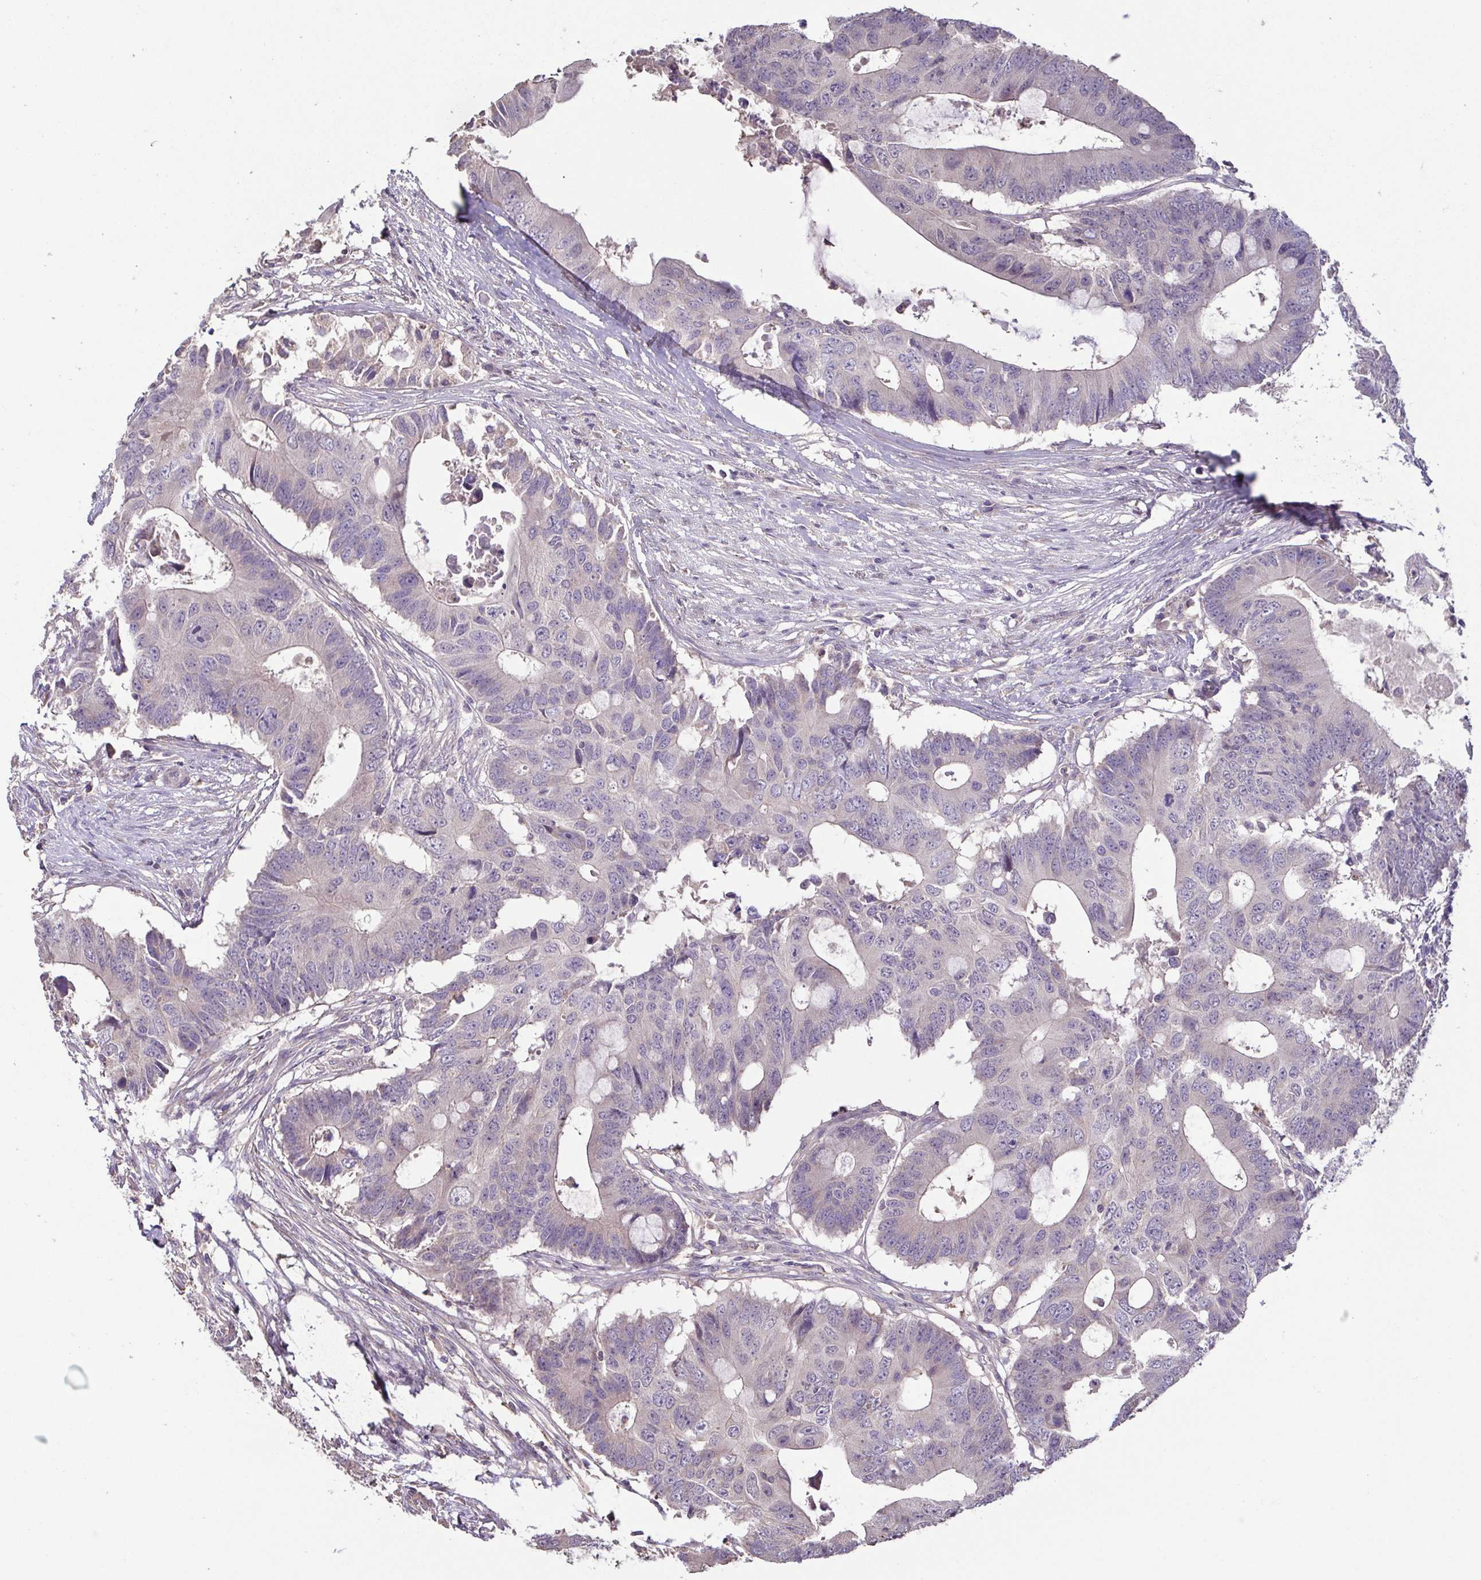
{"staining": {"intensity": "negative", "quantity": "none", "location": "none"}, "tissue": "colorectal cancer", "cell_type": "Tumor cells", "image_type": "cancer", "snomed": [{"axis": "morphology", "description": "Adenocarcinoma, NOS"}, {"axis": "topography", "description": "Colon"}], "caption": "There is no significant positivity in tumor cells of colorectal adenocarcinoma.", "gene": "ACTRT2", "patient": {"sex": "male", "age": 71}}